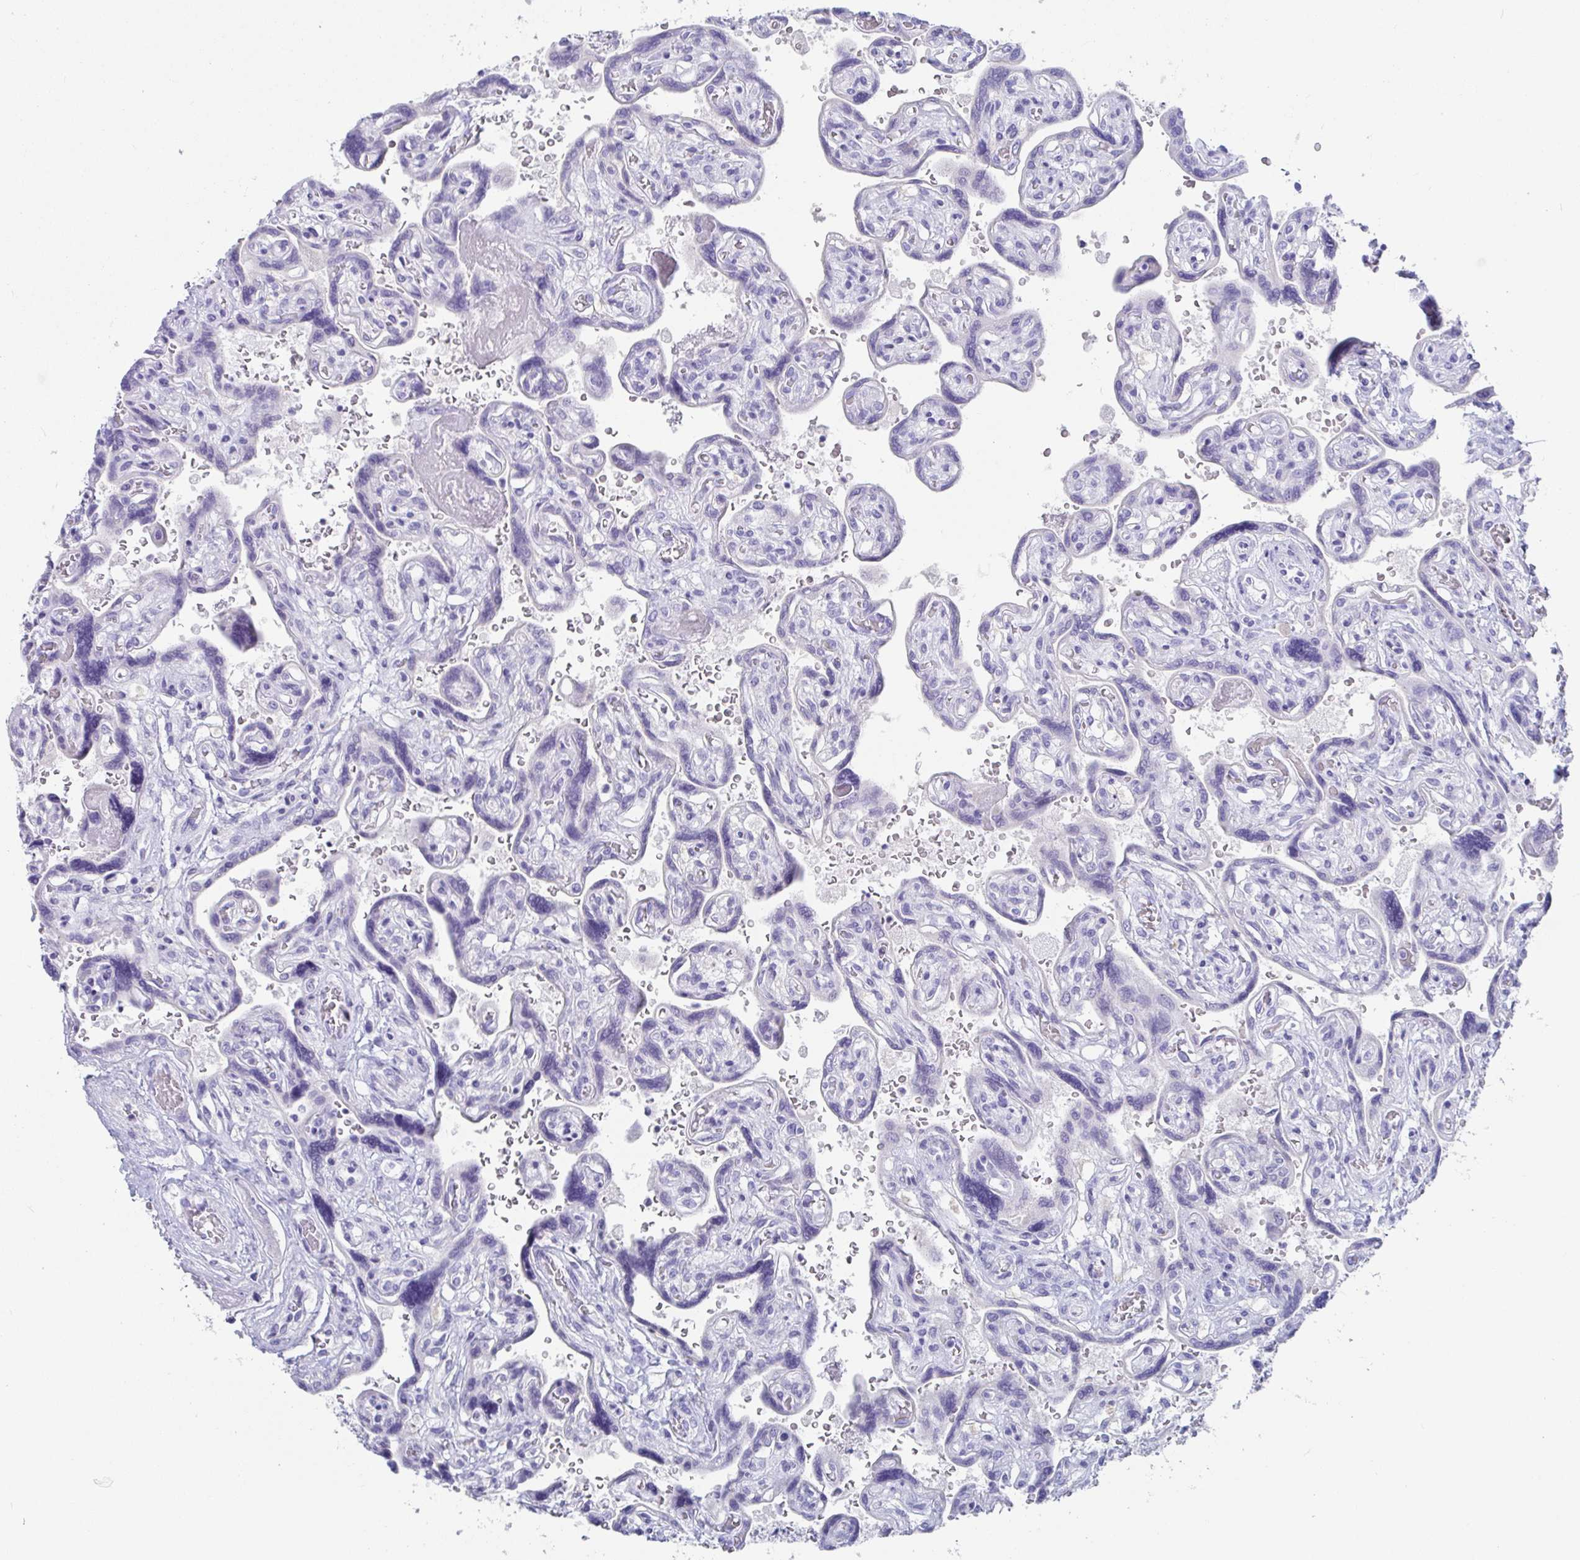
{"staining": {"intensity": "negative", "quantity": "none", "location": "none"}, "tissue": "placenta", "cell_type": "Decidual cells", "image_type": "normal", "snomed": [{"axis": "morphology", "description": "Normal tissue, NOS"}, {"axis": "topography", "description": "Placenta"}], "caption": "DAB immunohistochemical staining of benign human placenta shows no significant positivity in decidual cells. (DAB (3,3'-diaminobenzidine) immunohistochemistry (IHC) visualized using brightfield microscopy, high magnification).", "gene": "PLA2G1B", "patient": {"sex": "female", "age": 32}}